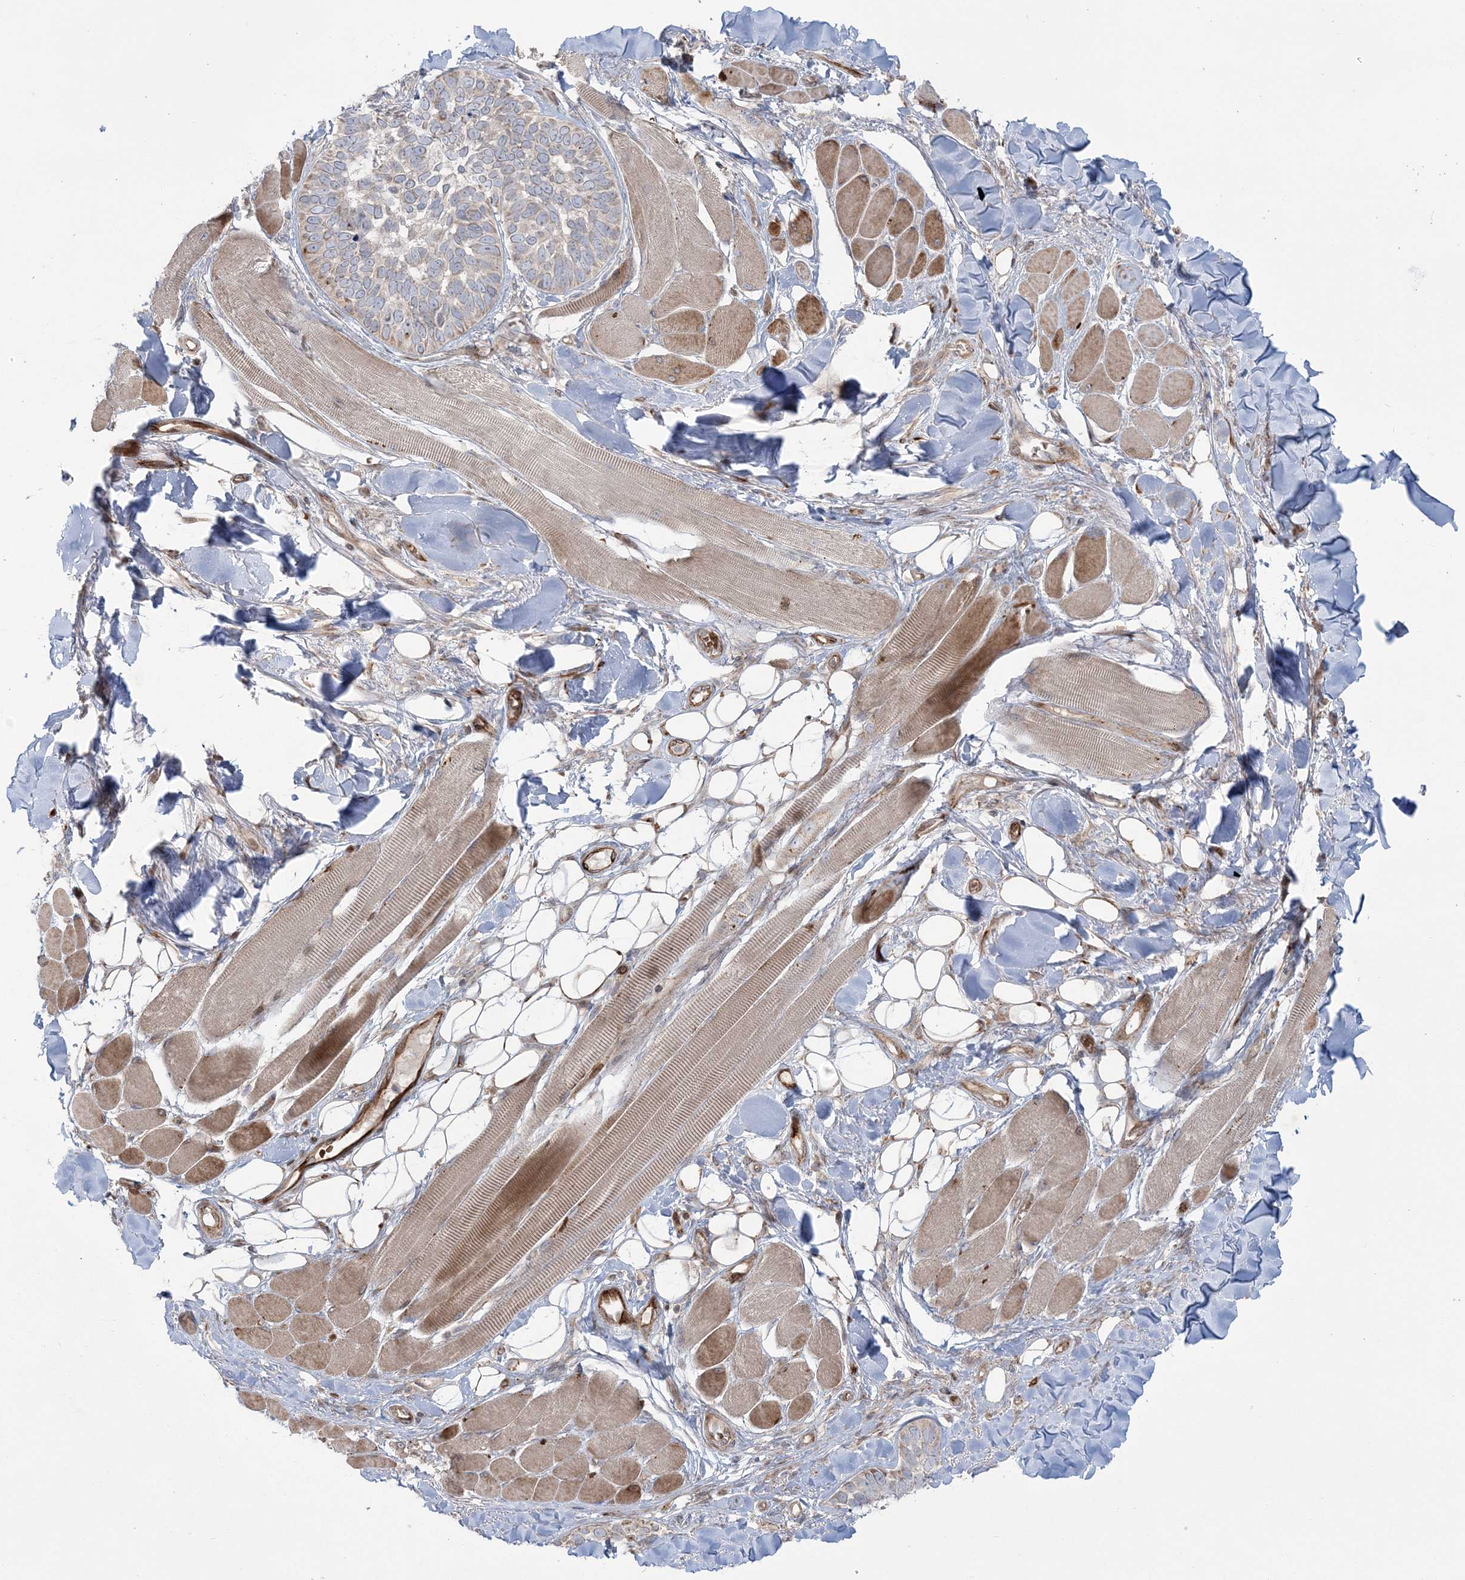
{"staining": {"intensity": "weak", "quantity": ">75%", "location": "cytoplasmic/membranous"}, "tissue": "skin cancer", "cell_type": "Tumor cells", "image_type": "cancer", "snomed": [{"axis": "morphology", "description": "Basal cell carcinoma"}, {"axis": "topography", "description": "Skin"}], "caption": "Tumor cells exhibit weak cytoplasmic/membranous positivity in approximately >75% of cells in skin basal cell carcinoma.", "gene": "NUDT9", "patient": {"sex": "male", "age": 62}}